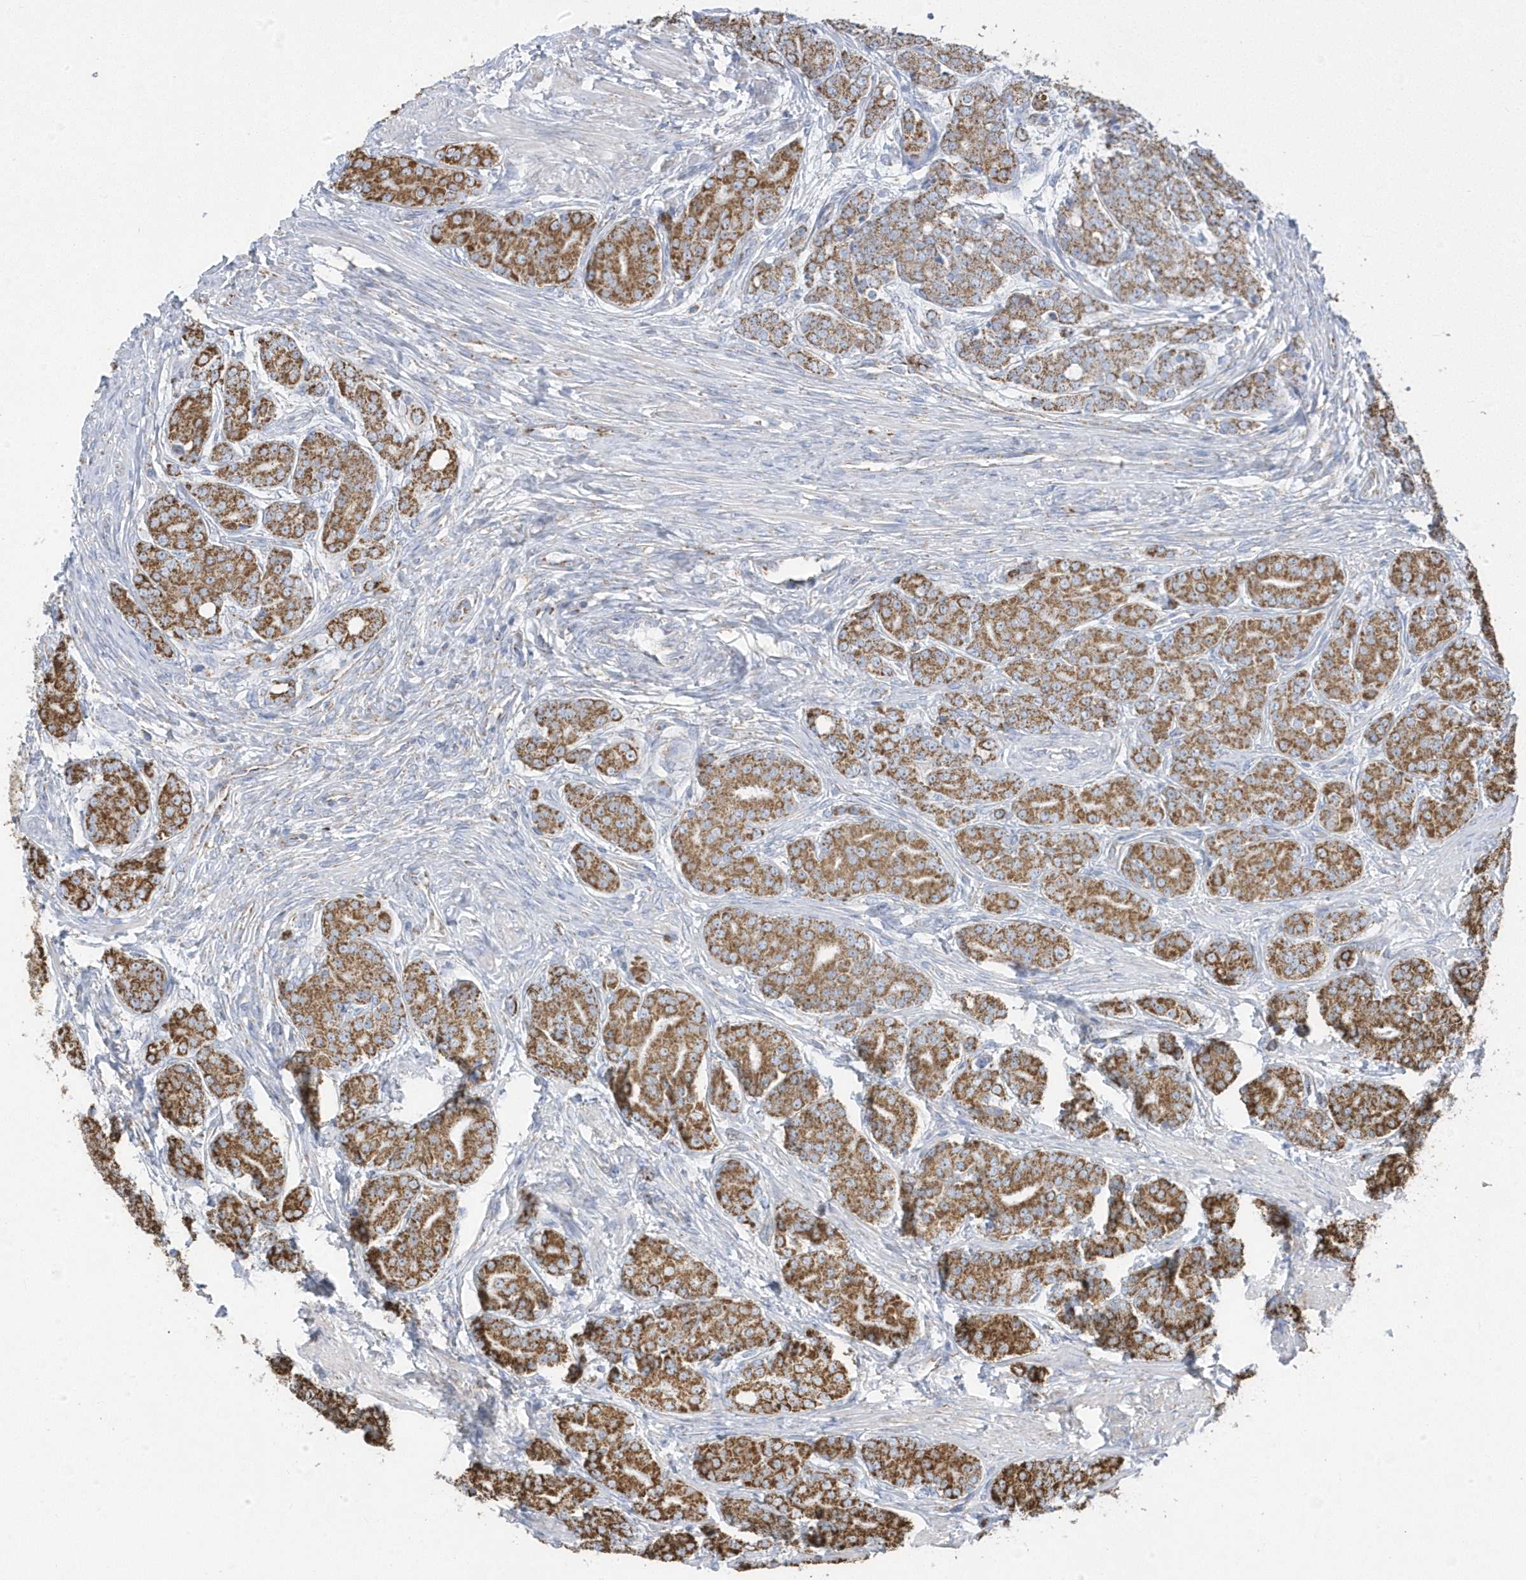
{"staining": {"intensity": "moderate", "quantity": ">75%", "location": "cytoplasmic/membranous"}, "tissue": "prostate cancer", "cell_type": "Tumor cells", "image_type": "cancer", "snomed": [{"axis": "morphology", "description": "Adenocarcinoma, High grade"}, {"axis": "topography", "description": "Prostate"}], "caption": "A high-resolution histopathology image shows IHC staining of prostate cancer (adenocarcinoma (high-grade)), which shows moderate cytoplasmic/membranous expression in about >75% of tumor cells.", "gene": "GTPBP8", "patient": {"sex": "male", "age": 62}}